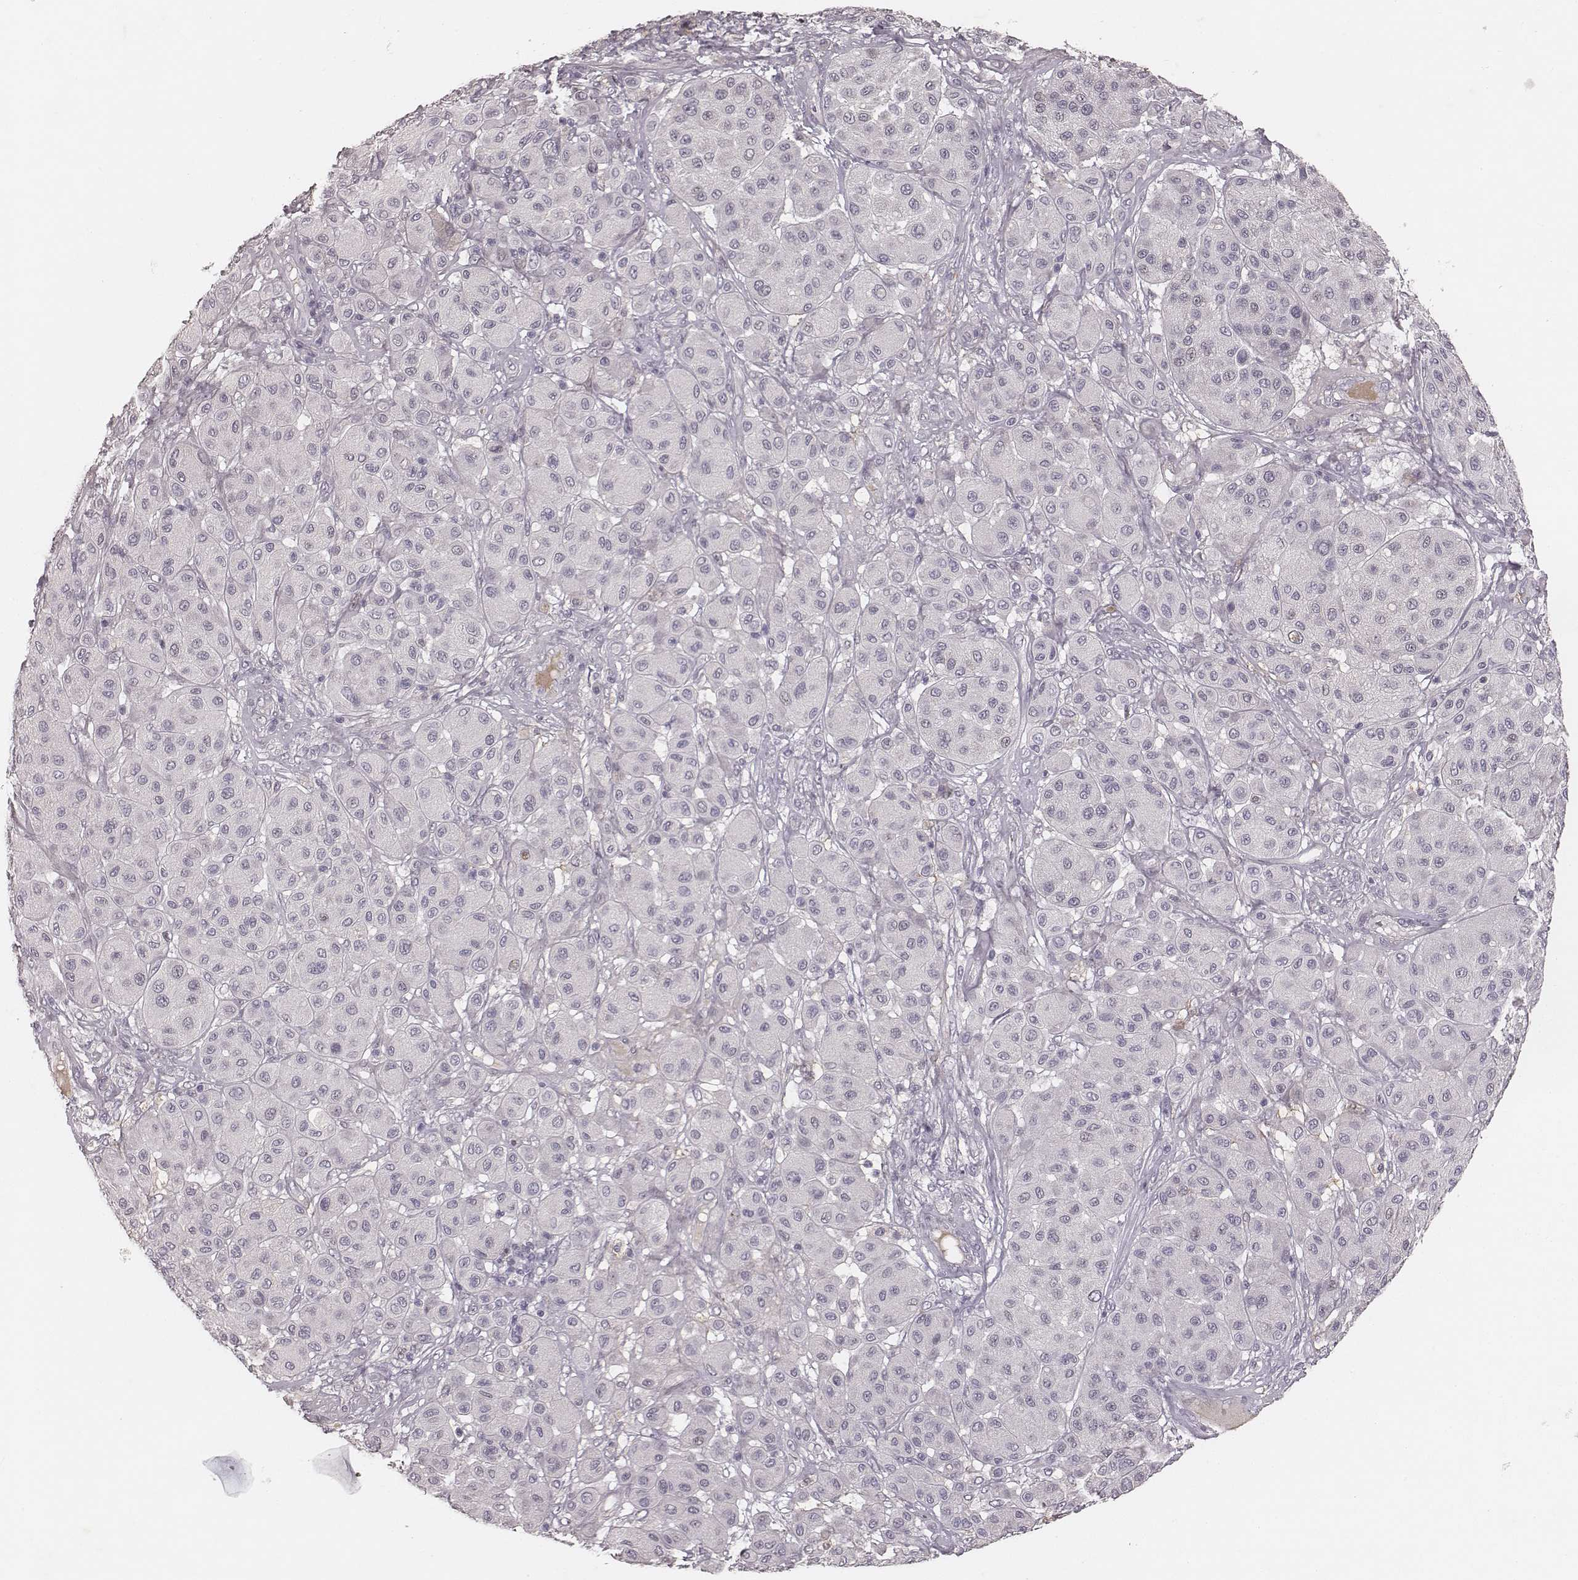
{"staining": {"intensity": "negative", "quantity": "none", "location": "none"}, "tissue": "melanoma", "cell_type": "Tumor cells", "image_type": "cancer", "snomed": [{"axis": "morphology", "description": "Malignant melanoma, Metastatic site"}, {"axis": "topography", "description": "Smooth muscle"}], "caption": "Tumor cells show no significant protein staining in melanoma.", "gene": "MADCAM1", "patient": {"sex": "male", "age": 41}}